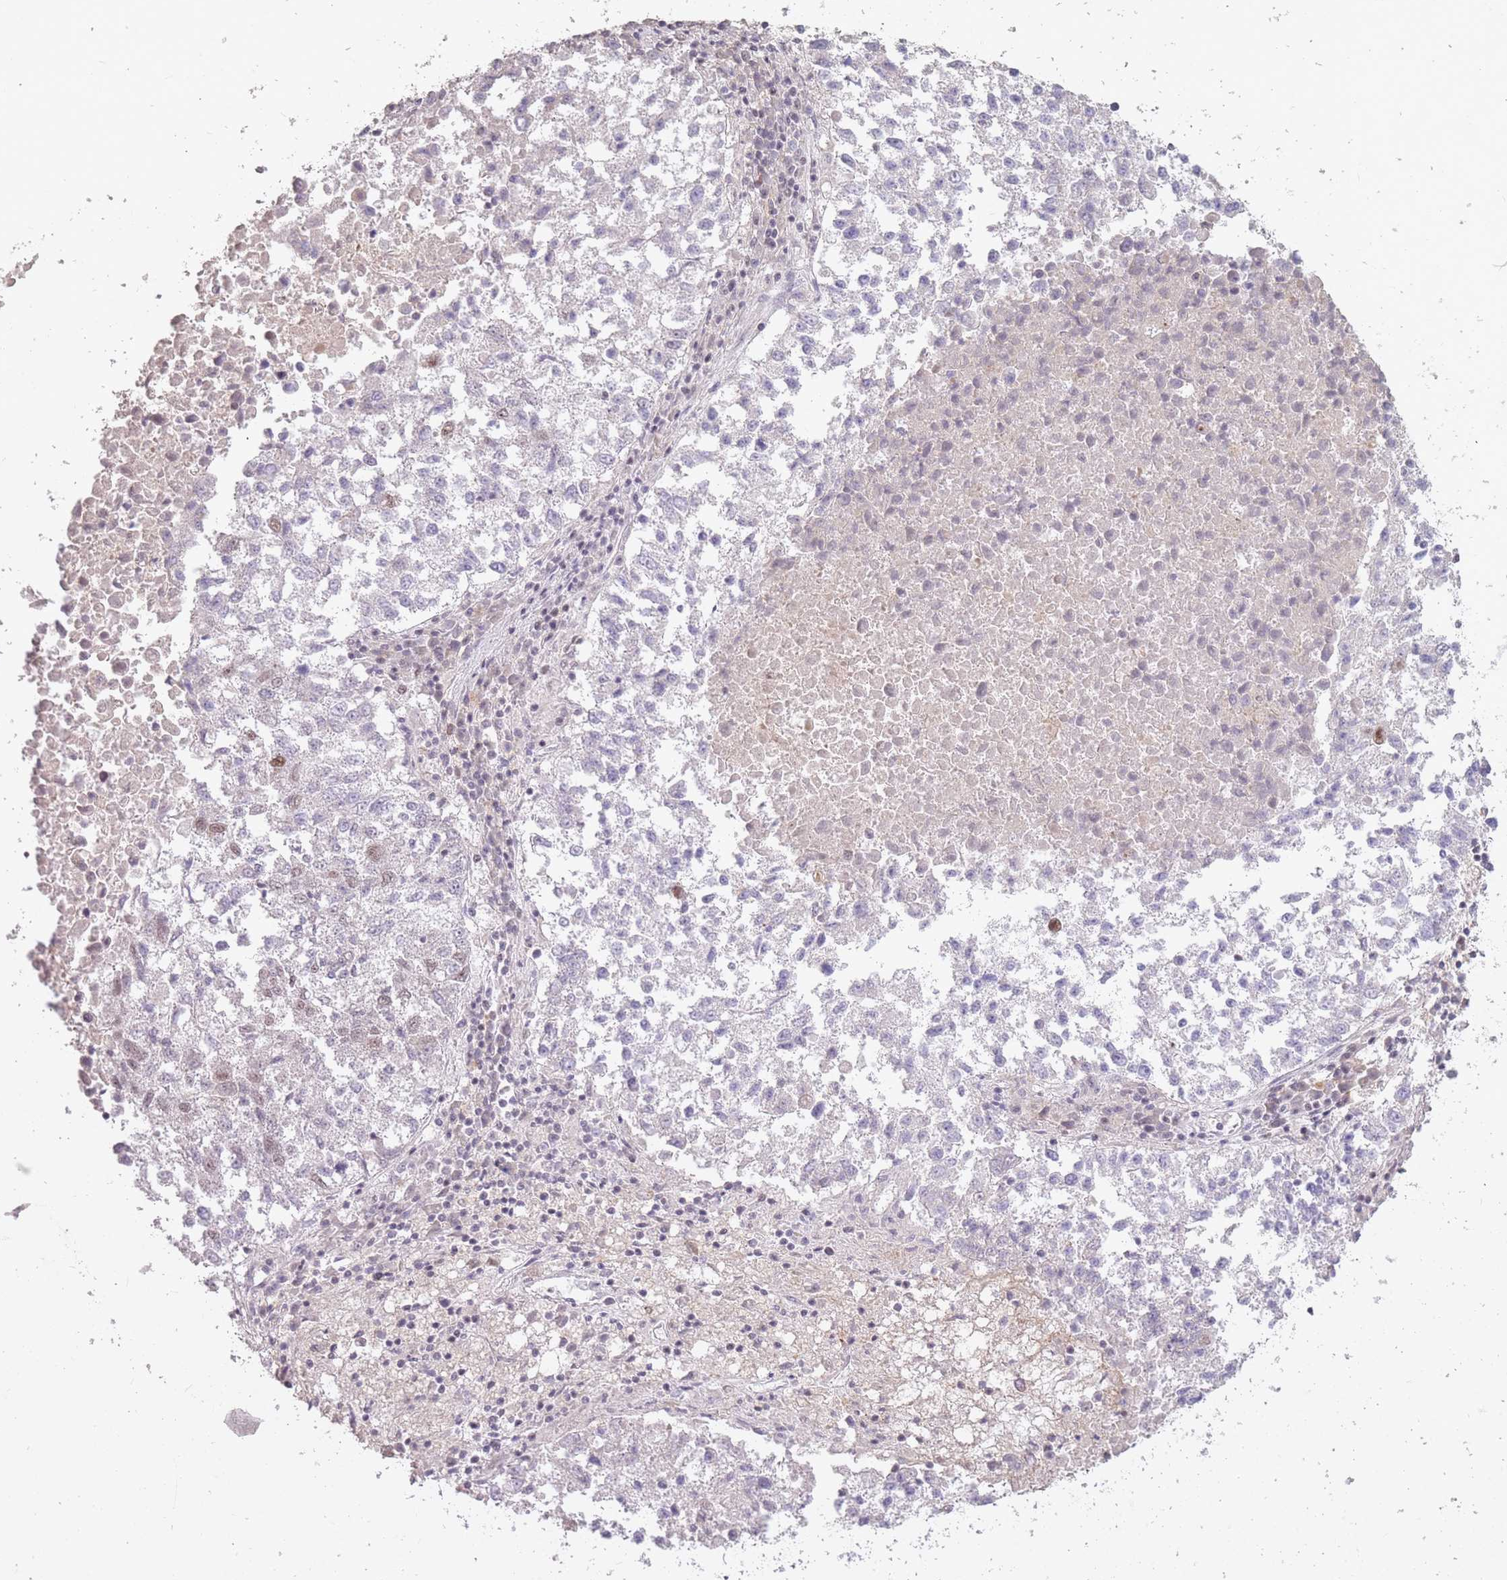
{"staining": {"intensity": "weak", "quantity": "<25%", "location": "nuclear"}, "tissue": "lung cancer", "cell_type": "Tumor cells", "image_type": "cancer", "snomed": [{"axis": "morphology", "description": "Squamous cell carcinoma, NOS"}, {"axis": "topography", "description": "Lung"}], "caption": "IHC micrograph of neoplastic tissue: human lung cancer stained with DAB reveals no significant protein expression in tumor cells.", "gene": "HNRNPUL1", "patient": {"sex": "male", "age": 73}}